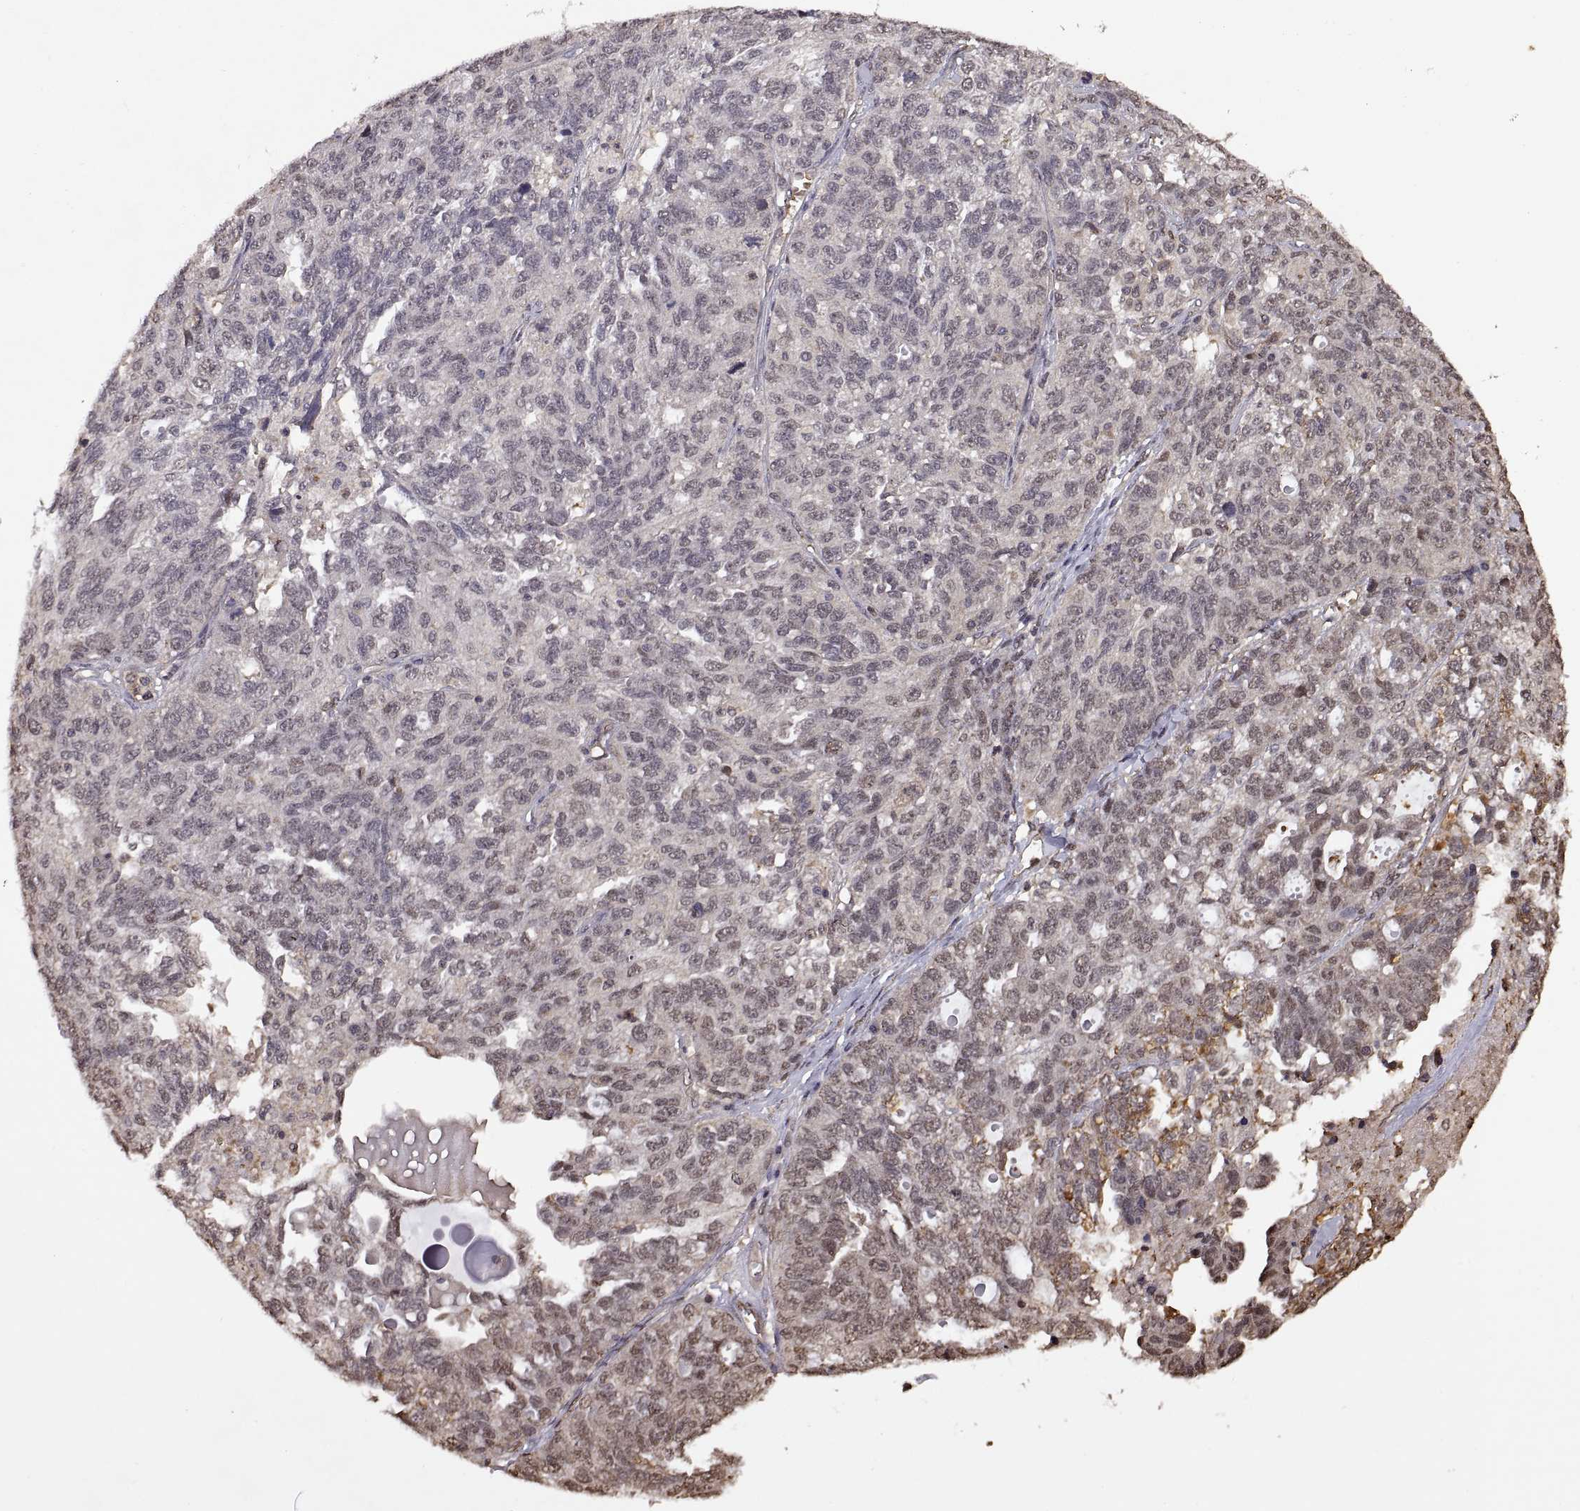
{"staining": {"intensity": "negative", "quantity": "none", "location": "none"}, "tissue": "ovarian cancer", "cell_type": "Tumor cells", "image_type": "cancer", "snomed": [{"axis": "morphology", "description": "Cystadenocarcinoma, serous, NOS"}, {"axis": "topography", "description": "Ovary"}], "caption": "Immunohistochemical staining of serous cystadenocarcinoma (ovarian) displays no significant expression in tumor cells. (Stains: DAB (3,3'-diaminobenzidine) immunohistochemistry with hematoxylin counter stain, Microscopy: brightfield microscopy at high magnification).", "gene": "ARRB1", "patient": {"sex": "female", "age": 71}}